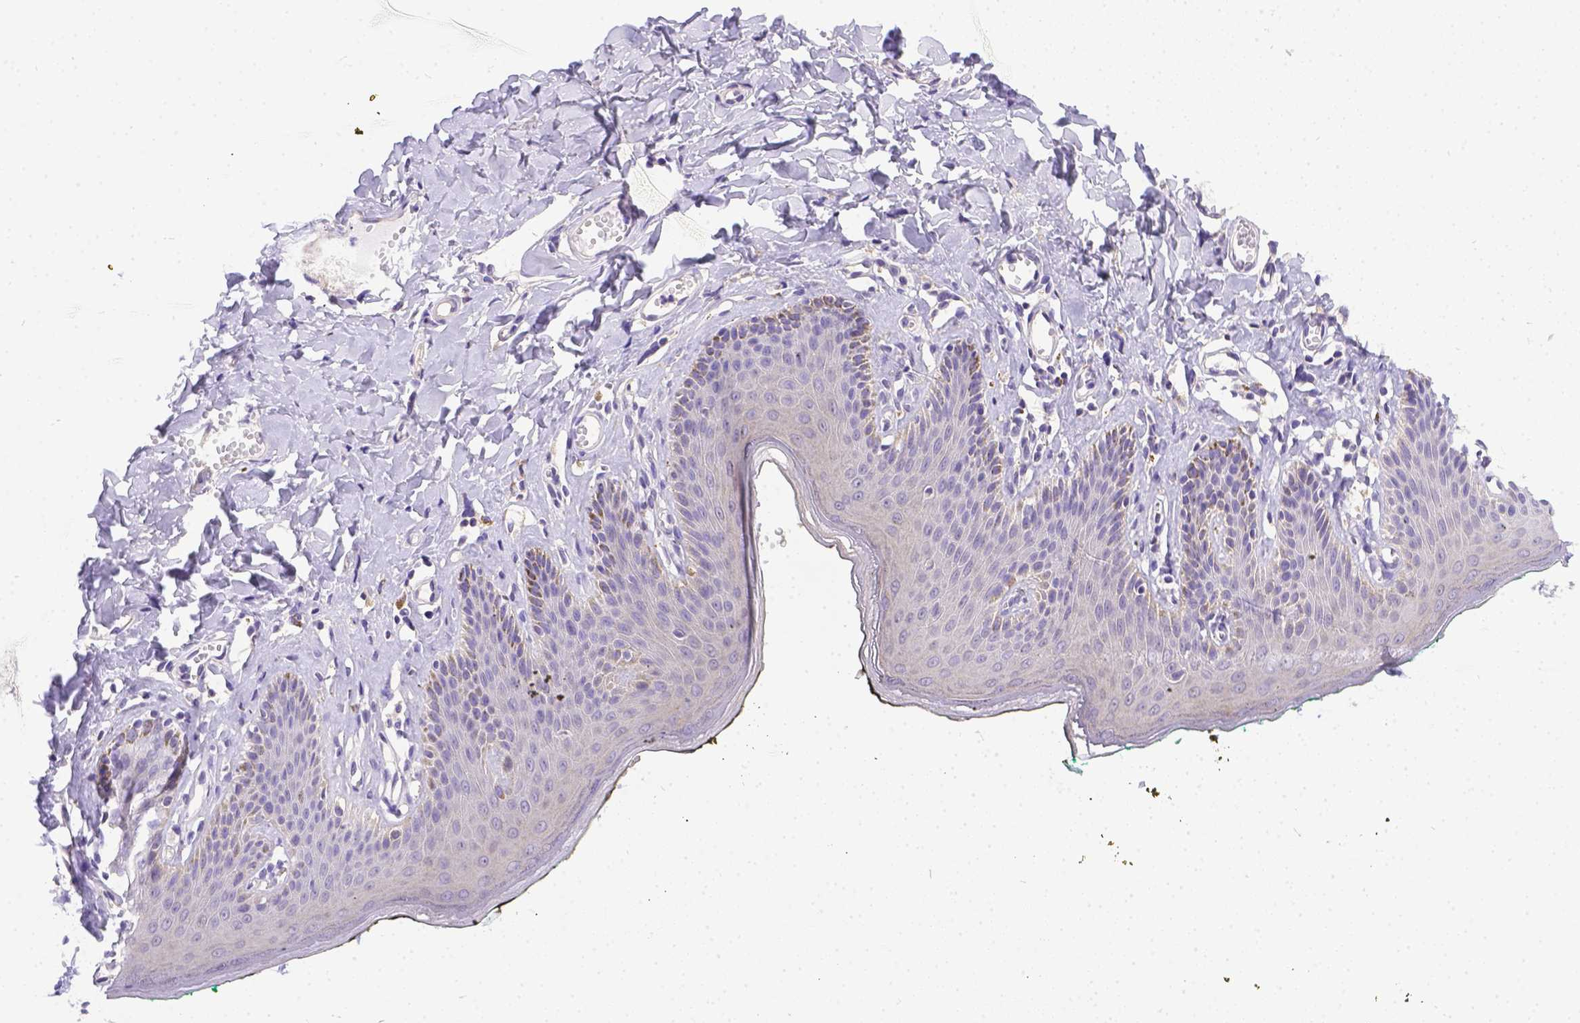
{"staining": {"intensity": "negative", "quantity": "none", "location": "none"}, "tissue": "skin", "cell_type": "Epidermal cells", "image_type": "normal", "snomed": [{"axis": "morphology", "description": "Normal tissue, NOS"}, {"axis": "topography", "description": "Vulva"}, {"axis": "topography", "description": "Peripheral nerve tissue"}], "caption": "This is a image of immunohistochemistry (IHC) staining of unremarkable skin, which shows no expression in epidermal cells. (DAB (3,3'-diaminobenzidine) immunohistochemistry visualized using brightfield microscopy, high magnification).", "gene": "DLEC1", "patient": {"sex": "female", "age": 66}}